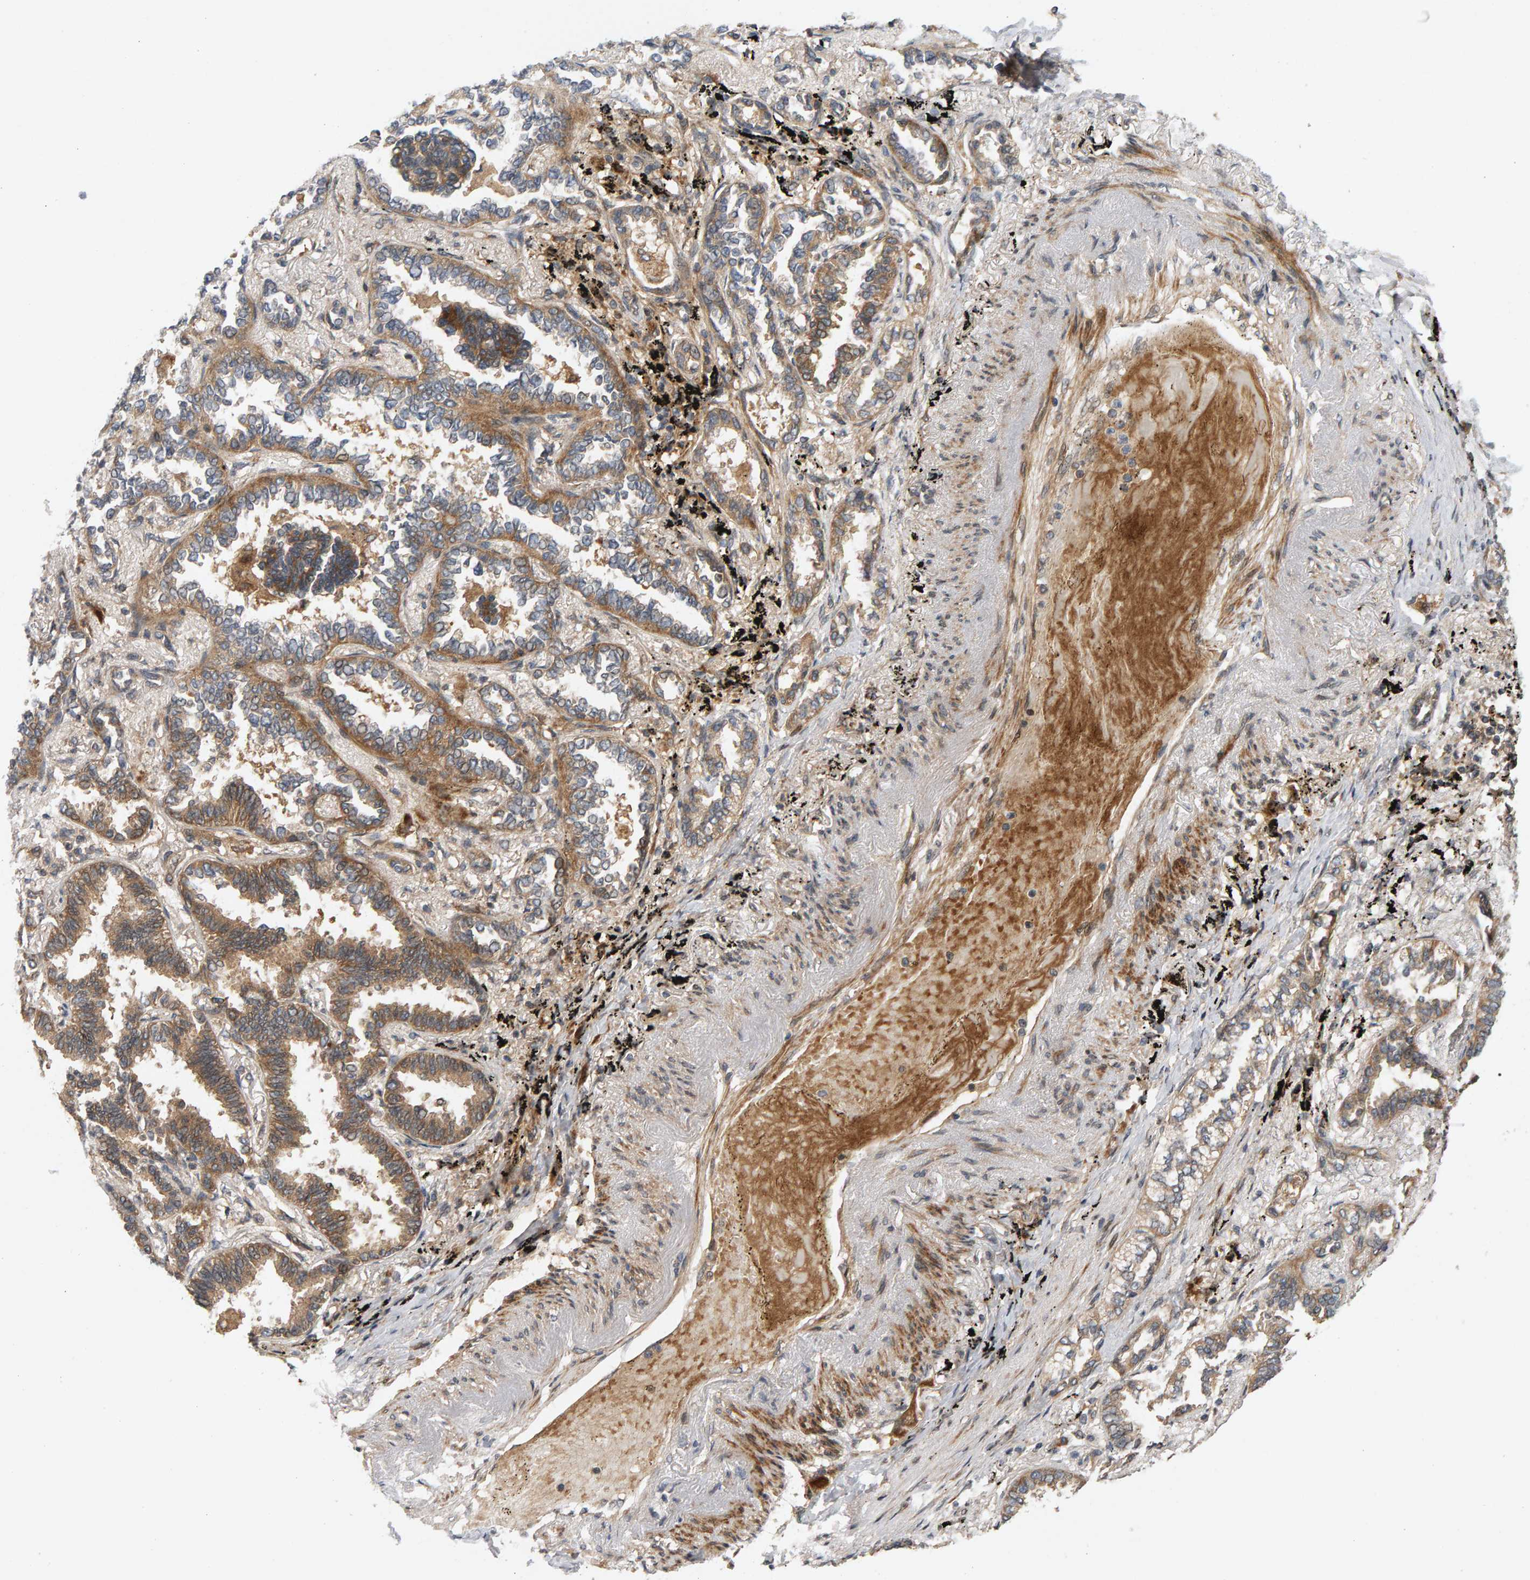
{"staining": {"intensity": "moderate", "quantity": ">75%", "location": "cytoplasmic/membranous"}, "tissue": "lung cancer", "cell_type": "Tumor cells", "image_type": "cancer", "snomed": [{"axis": "morphology", "description": "Adenocarcinoma, NOS"}, {"axis": "topography", "description": "Lung"}], "caption": "Immunohistochemistry photomicrograph of neoplastic tissue: lung cancer (adenocarcinoma) stained using immunohistochemistry (IHC) shows medium levels of moderate protein expression localized specifically in the cytoplasmic/membranous of tumor cells, appearing as a cytoplasmic/membranous brown color.", "gene": "BAHCC1", "patient": {"sex": "male", "age": 59}}